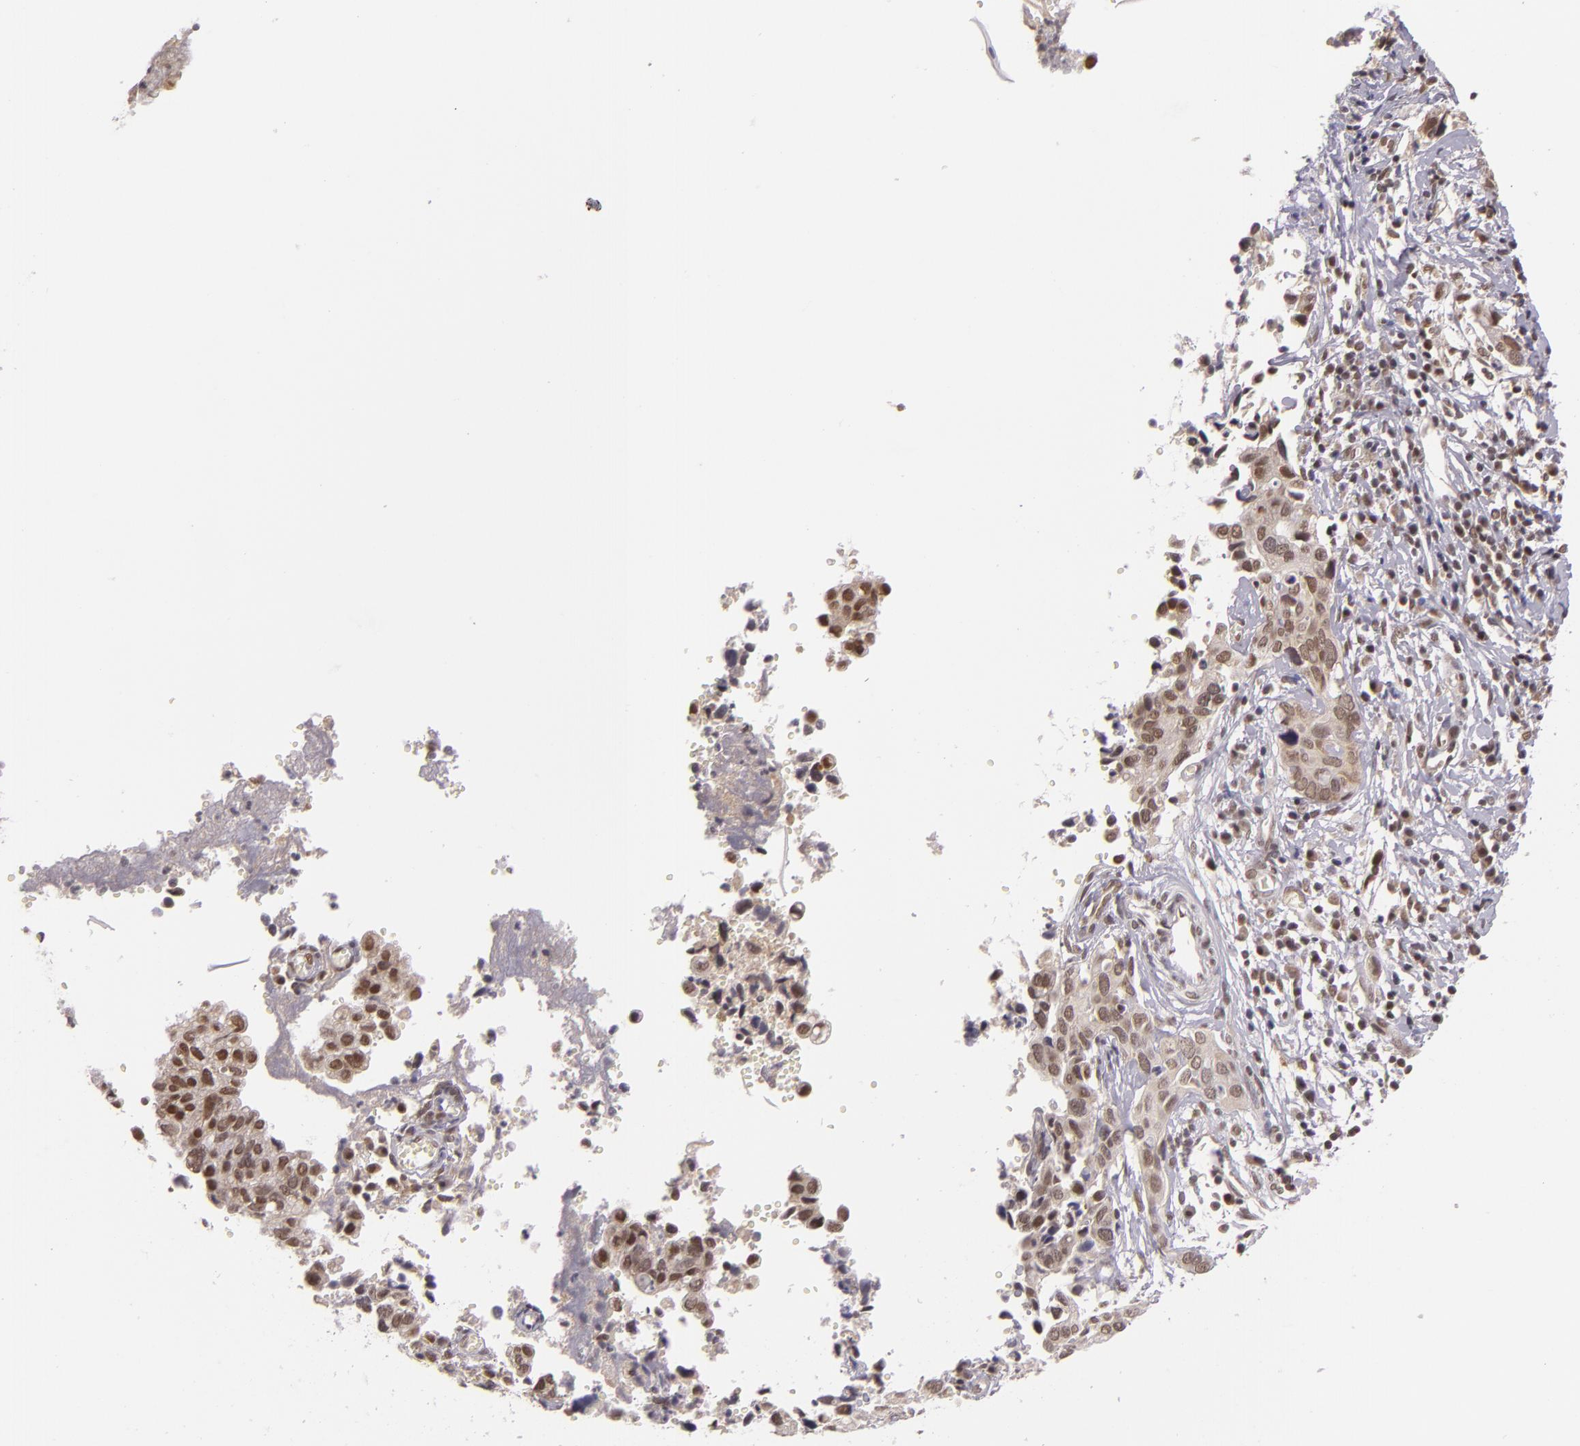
{"staining": {"intensity": "weak", "quantity": "25%-75%", "location": "nuclear"}, "tissue": "cervical cancer", "cell_type": "Tumor cells", "image_type": "cancer", "snomed": [{"axis": "morphology", "description": "Normal tissue, NOS"}, {"axis": "morphology", "description": "Squamous cell carcinoma, NOS"}, {"axis": "topography", "description": "Cervix"}], "caption": "Brown immunohistochemical staining in human squamous cell carcinoma (cervical) shows weak nuclear positivity in approximately 25%-75% of tumor cells.", "gene": "ALX1", "patient": {"sex": "female", "age": 45}}